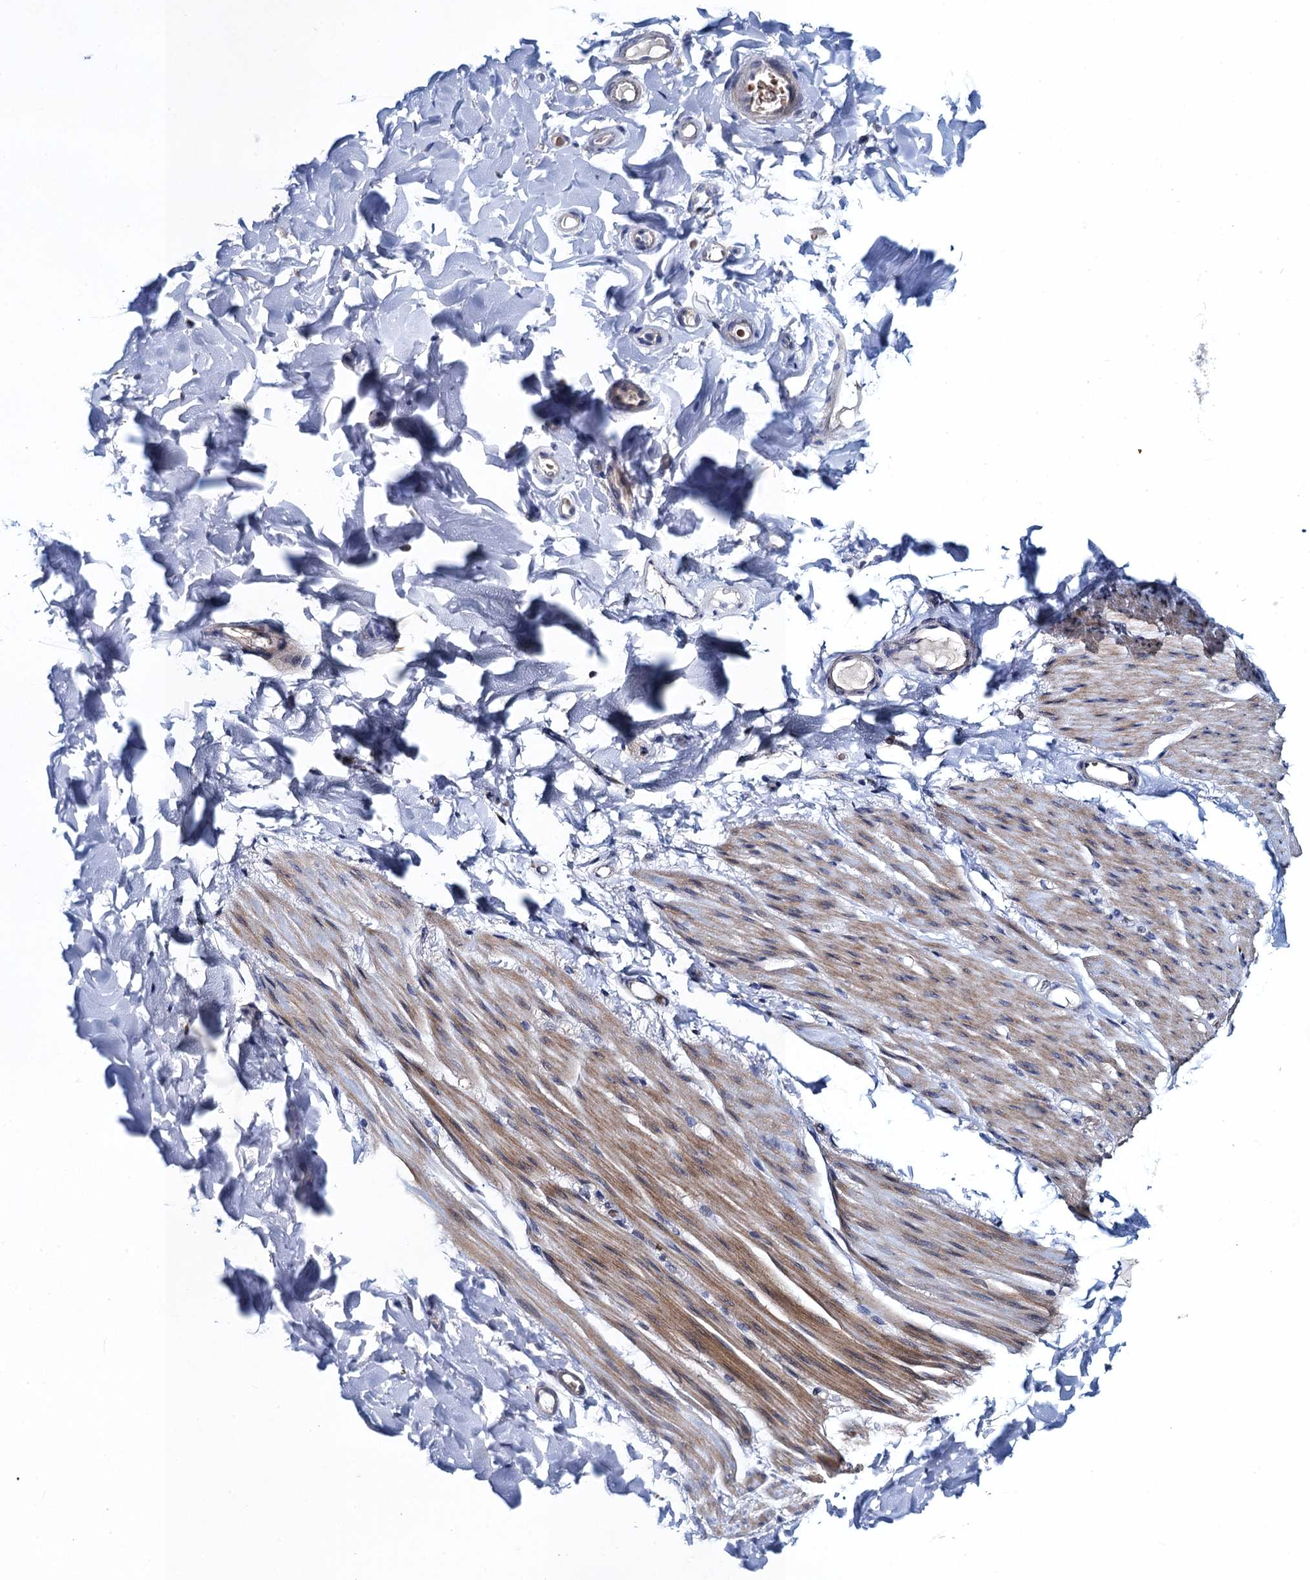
{"staining": {"intensity": "negative", "quantity": "none", "location": "none"}, "tissue": "adipose tissue", "cell_type": "Adipocytes", "image_type": "normal", "snomed": [{"axis": "morphology", "description": "Normal tissue, NOS"}, {"axis": "topography", "description": "Colon"}, {"axis": "topography", "description": "Peripheral nerve tissue"}], "caption": "Micrograph shows no protein staining in adipocytes of normal adipose tissue. (DAB (3,3'-diaminobenzidine) immunohistochemistry (IHC) with hematoxylin counter stain).", "gene": "ATOSA", "patient": {"sex": "female", "age": 61}}